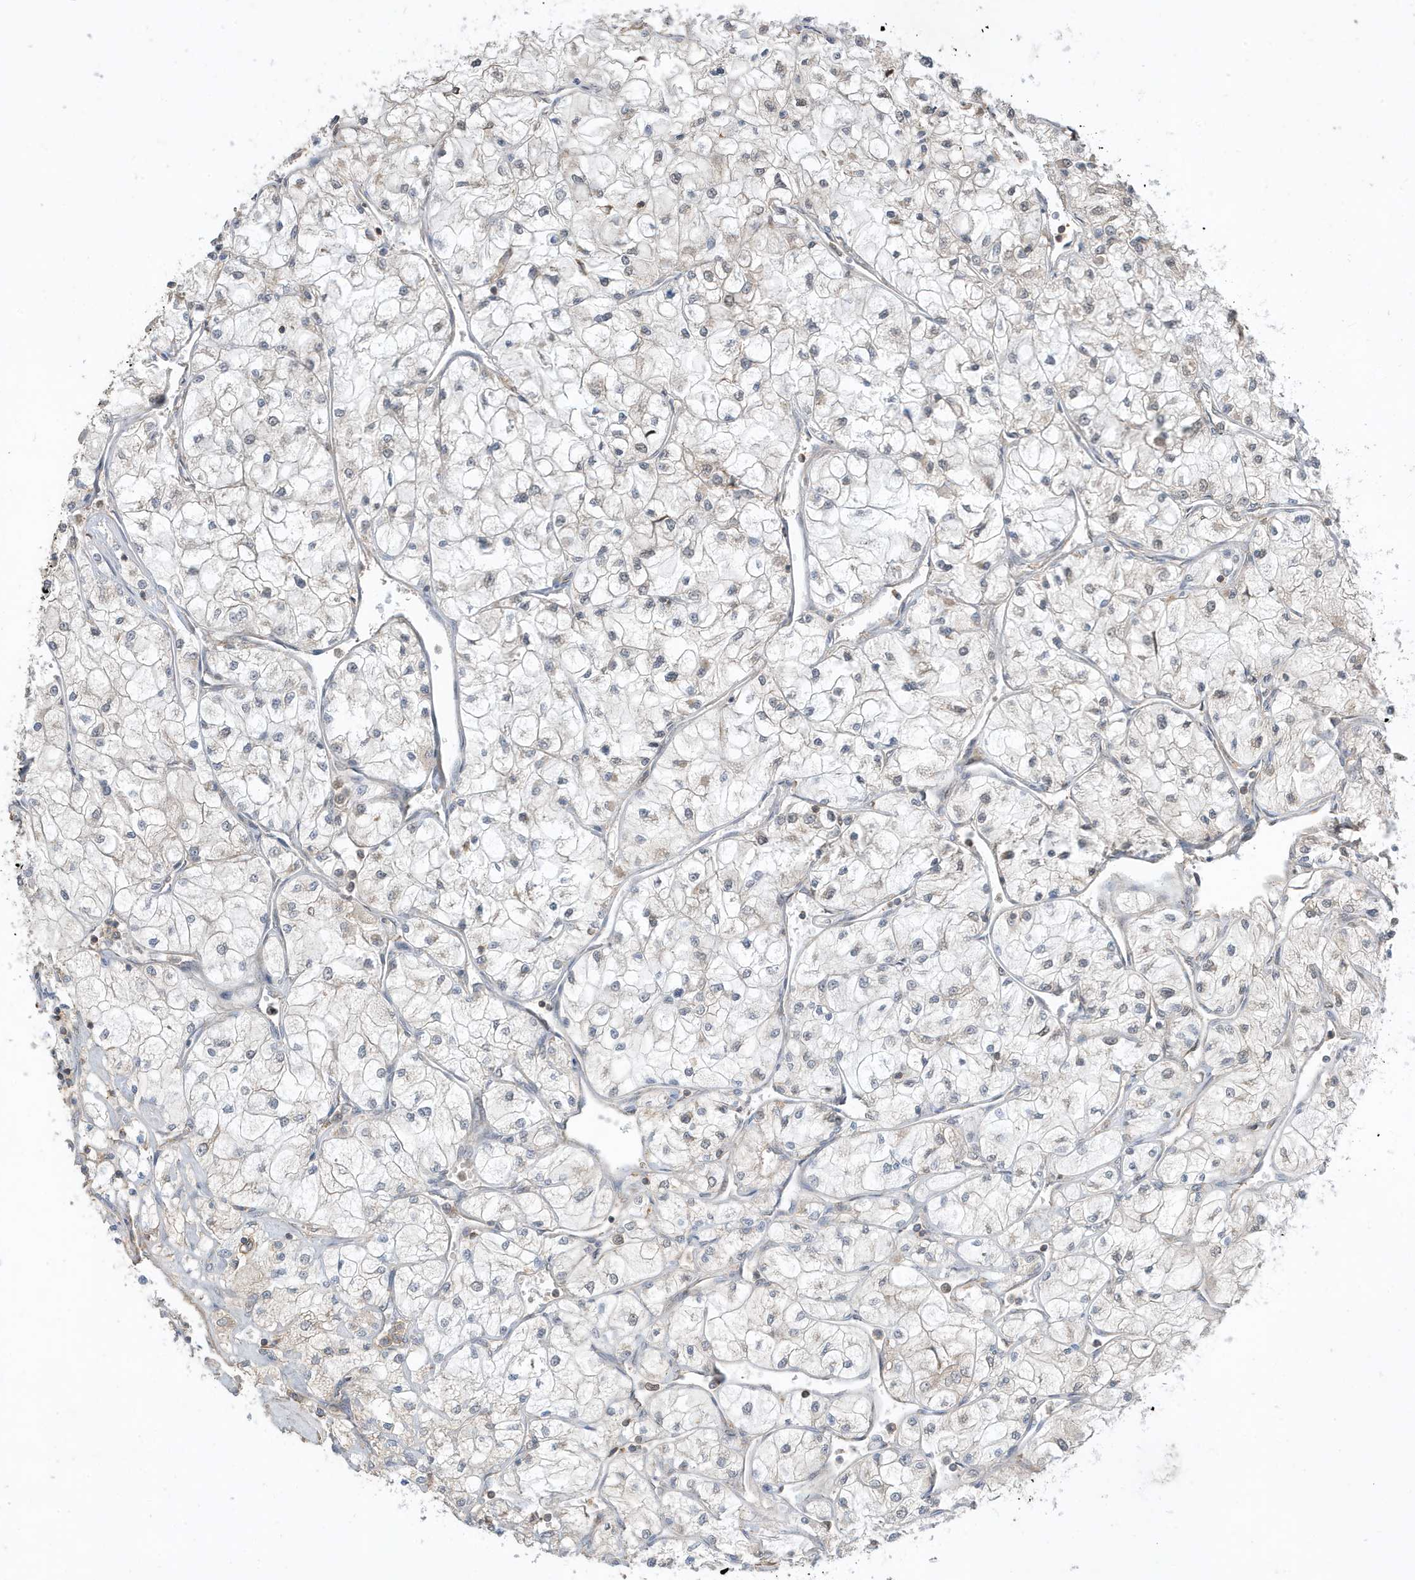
{"staining": {"intensity": "negative", "quantity": "none", "location": "none"}, "tissue": "renal cancer", "cell_type": "Tumor cells", "image_type": "cancer", "snomed": [{"axis": "morphology", "description": "Adenocarcinoma, NOS"}, {"axis": "topography", "description": "Kidney"}], "caption": "Renal adenocarcinoma was stained to show a protein in brown. There is no significant positivity in tumor cells.", "gene": "PRRT3", "patient": {"sex": "male", "age": 80}}